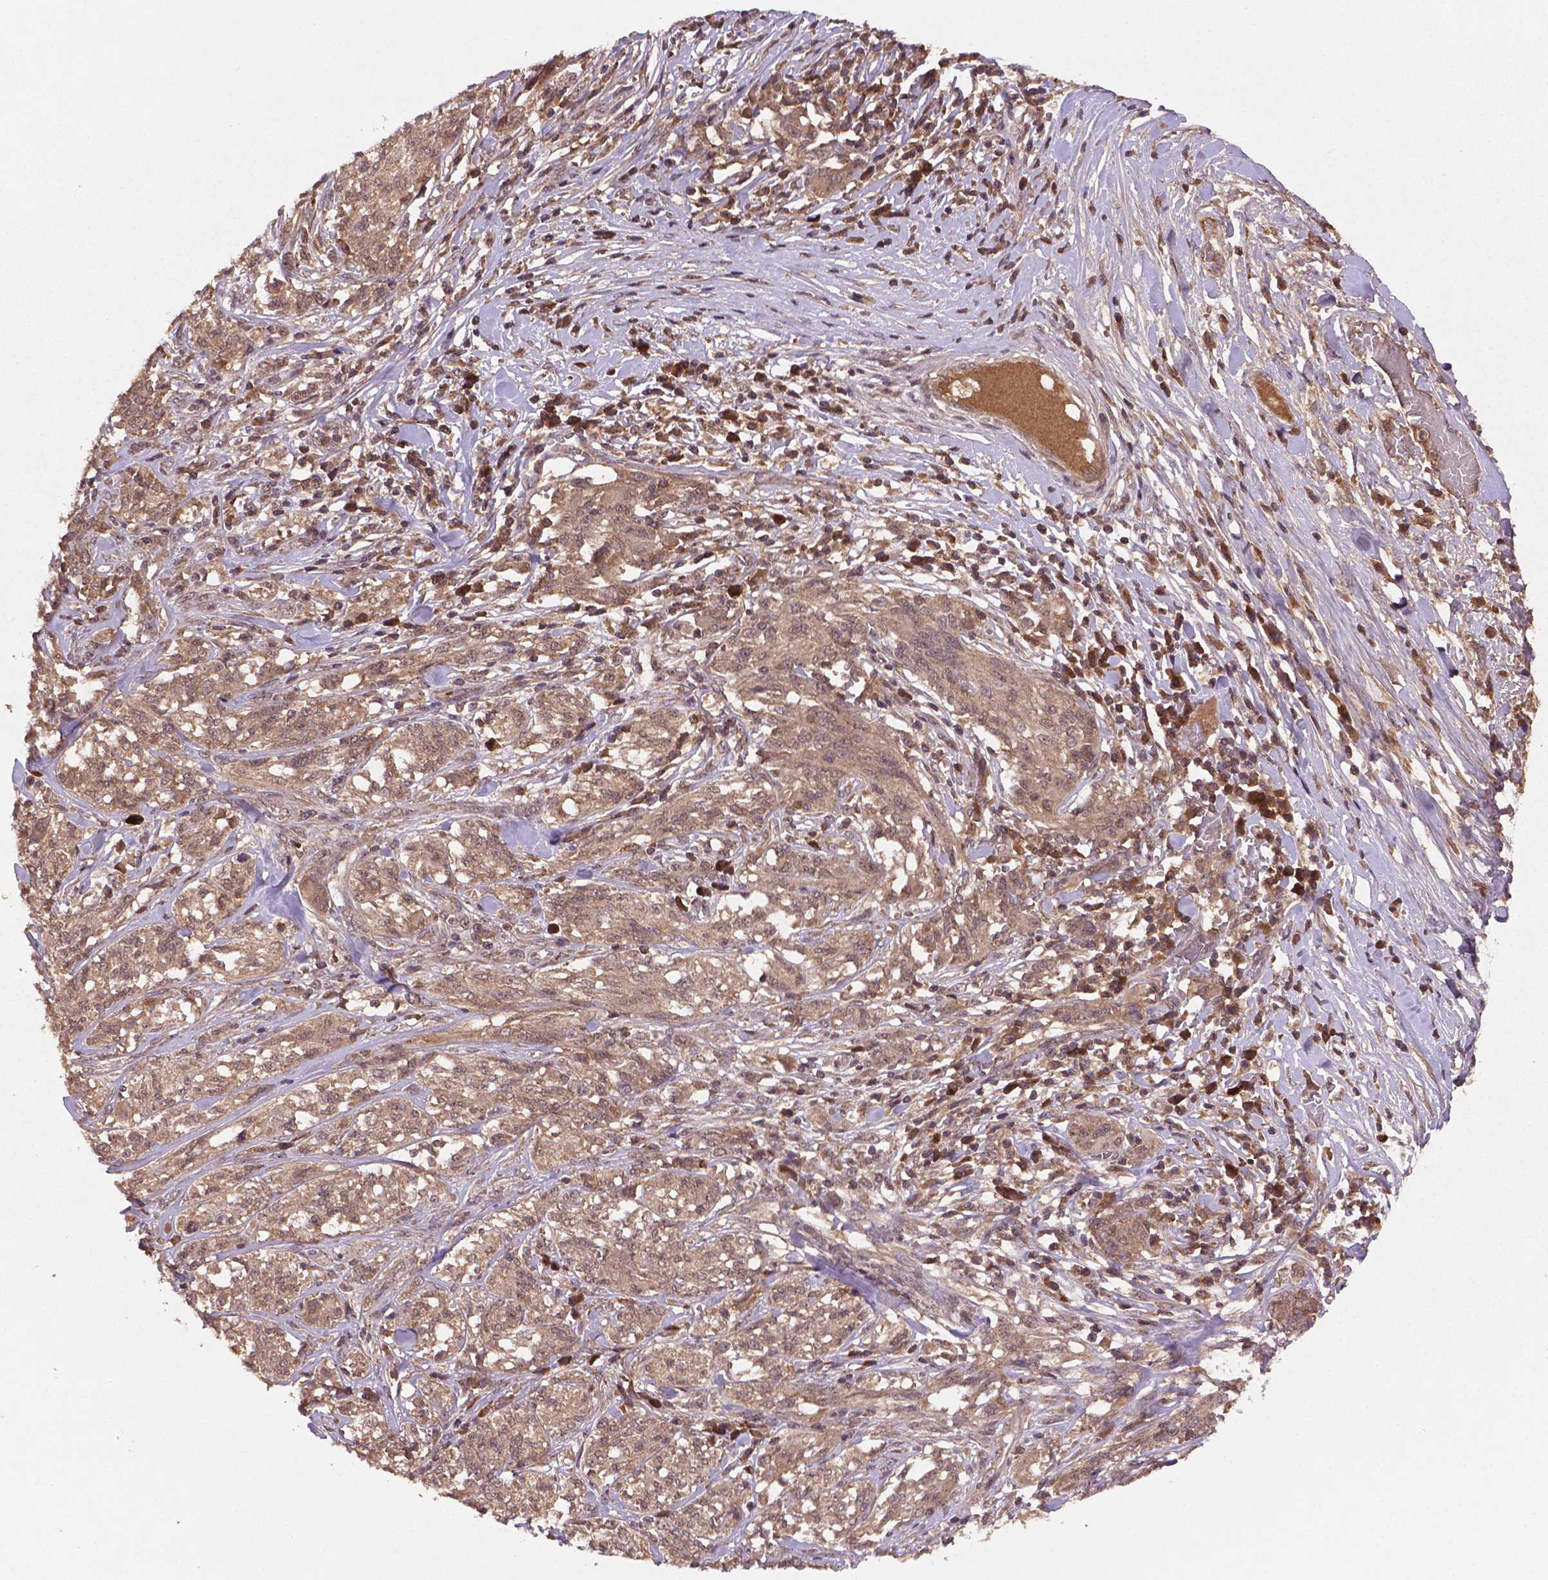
{"staining": {"intensity": "weak", "quantity": ">75%", "location": "cytoplasmic/membranous,nuclear"}, "tissue": "melanoma", "cell_type": "Tumor cells", "image_type": "cancer", "snomed": [{"axis": "morphology", "description": "Malignant melanoma, NOS"}, {"axis": "topography", "description": "Skin"}], "caption": "Brown immunohistochemical staining in melanoma demonstrates weak cytoplasmic/membranous and nuclear staining in about >75% of tumor cells.", "gene": "NIPAL2", "patient": {"sex": "female", "age": 91}}